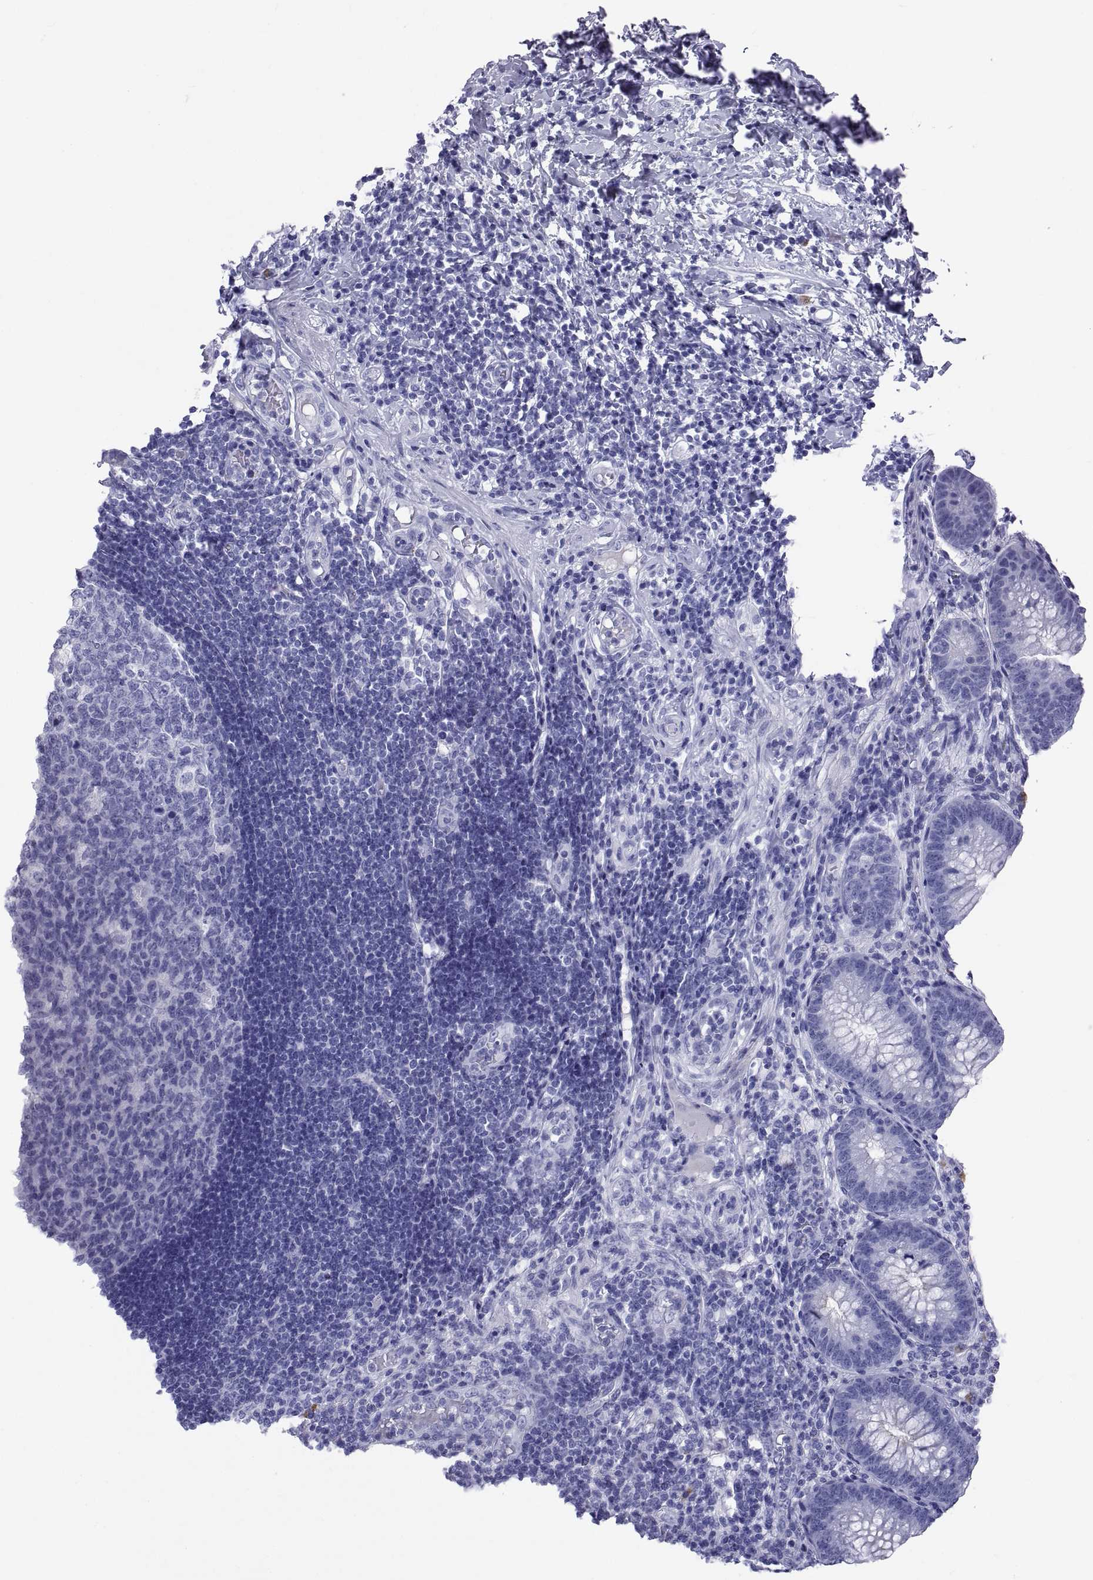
{"staining": {"intensity": "negative", "quantity": "none", "location": "none"}, "tissue": "appendix", "cell_type": "Glandular cells", "image_type": "normal", "snomed": [{"axis": "morphology", "description": "Normal tissue, NOS"}, {"axis": "morphology", "description": "Inflammation, NOS"}, {"axis": "topography", "description": "Appendix"}], "caption": "IHC of benign appendix shows no positivity in glandular cells.", "gene": "CT47A10", "patient": {"sex": "male", "age": 16}}